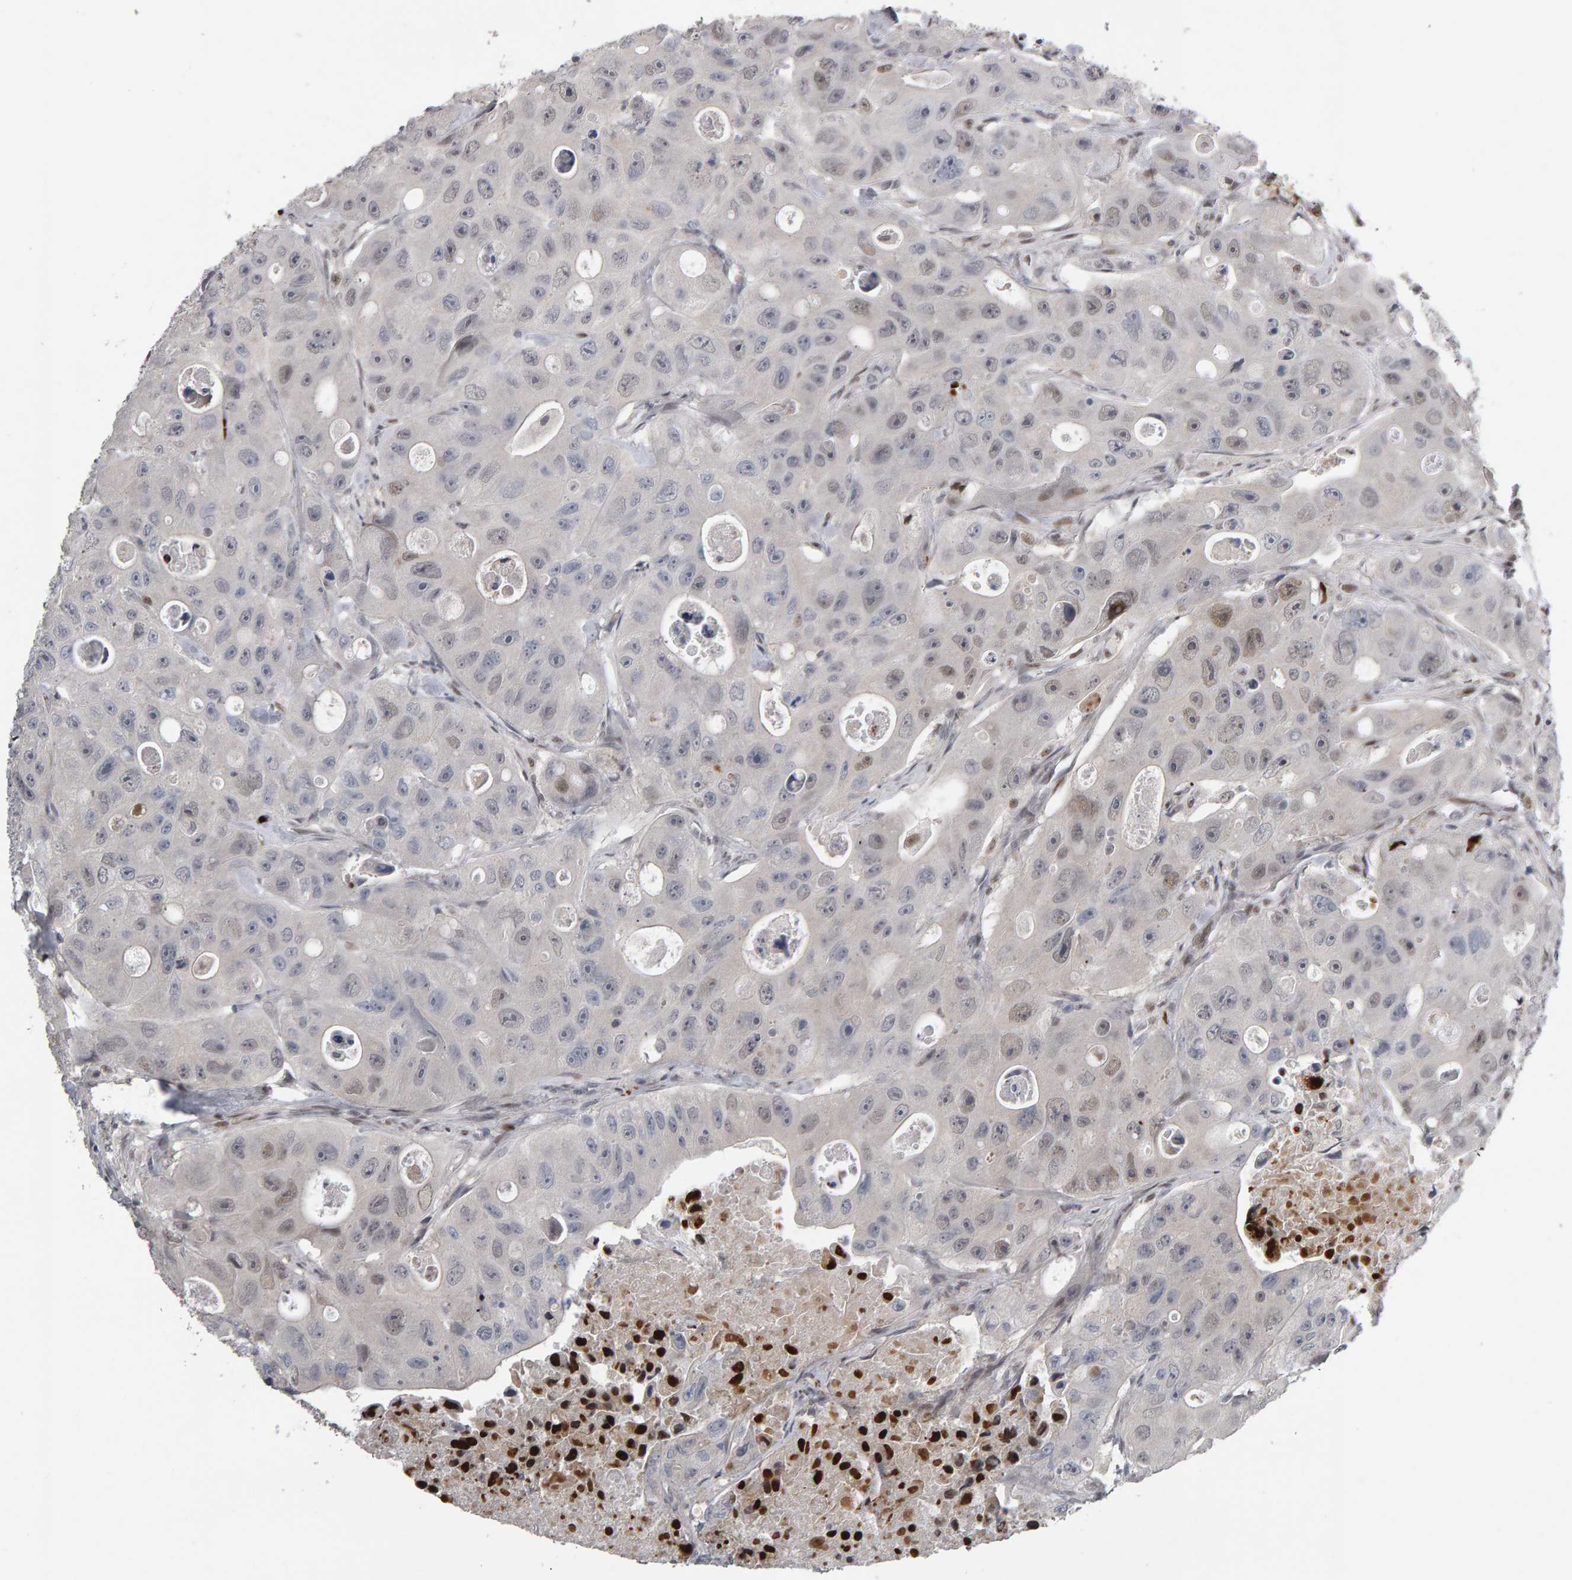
{"staining": {"intensity": "weak", "quantity": "<25%", "location": "nuclear"}, "tissue": "colorectal cancer", "cell_type": "Tumor cells", "image_type": "cancer", "snomed": [{"axis": "morphology", "description": "Adenocarcinoma, NOS"}, {"axis": "topography", "description": "Colon"}], "caption": "The photomicrograph demonstrates no significant staining in tumor cells of adenocarcinoma (colorectal).", "gene": "IPO8", "patient": {"sex": "female", "age": 46}}